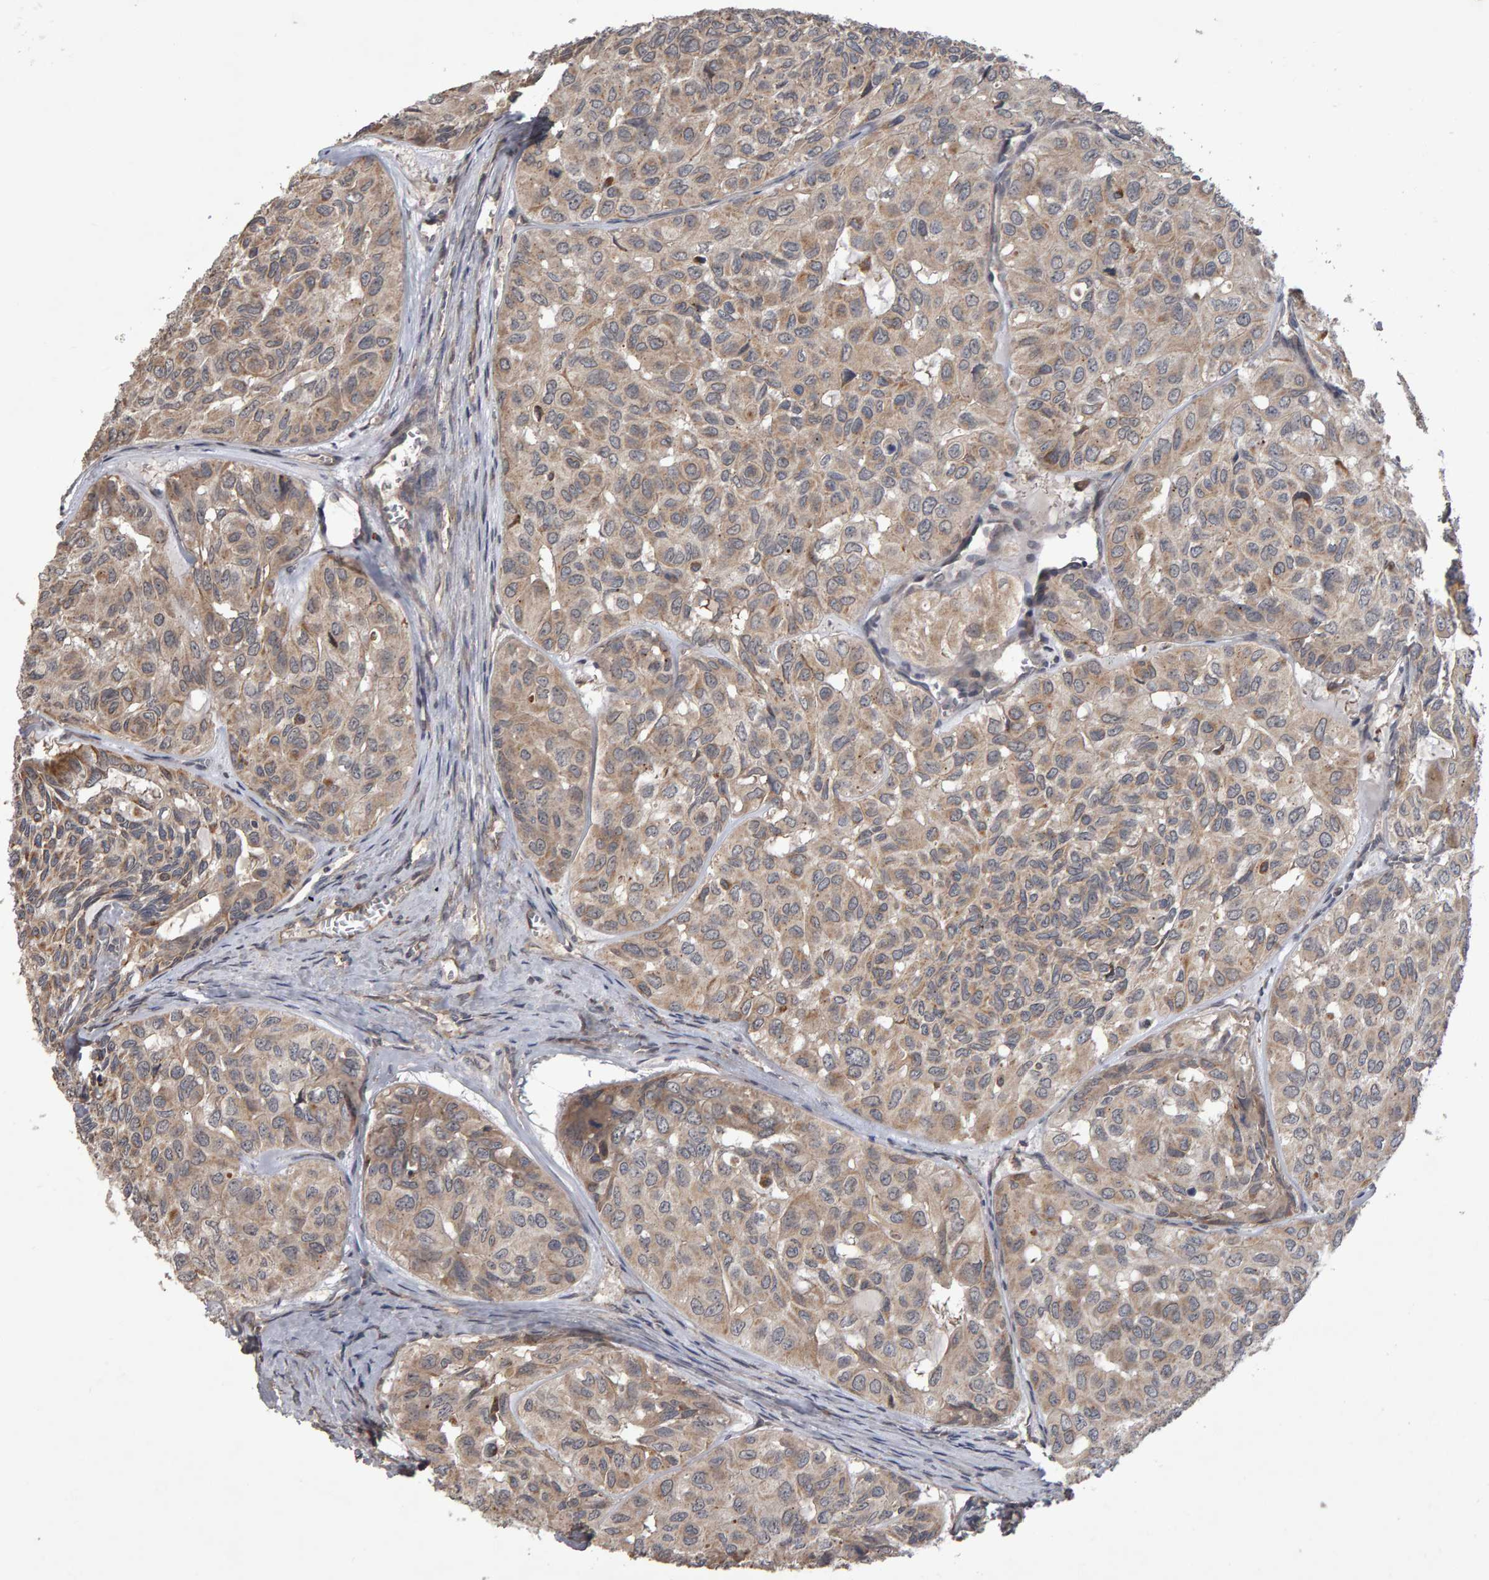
{"staining": {"intensity": "weak", "quantity": ">75%", "location": "cytoplasmic/membranous"}, "tissue": "head and neck cancer", "cell_type": "Tumor cells", "image_type": "cancer", "snomed": [{"axis": "morphology", "description": "Adenocarcinoma, NOS"}, {"axis": "topography", "description": "Salivary gland, NOS"}, {"axis": "topography", "description": "Head-Neck"}], "caption": "High-power microscopy captured an immunohistochemistry photomicrograph of head and neck cancer, revealing weak cytoplasmic/membranous staining in approximately >75% of tumor cells. The protein of interest is shown in brown color, while the nuclei are stained blue.", "gene": "COASY", "patient": {"sex": "female", "age": 76}}